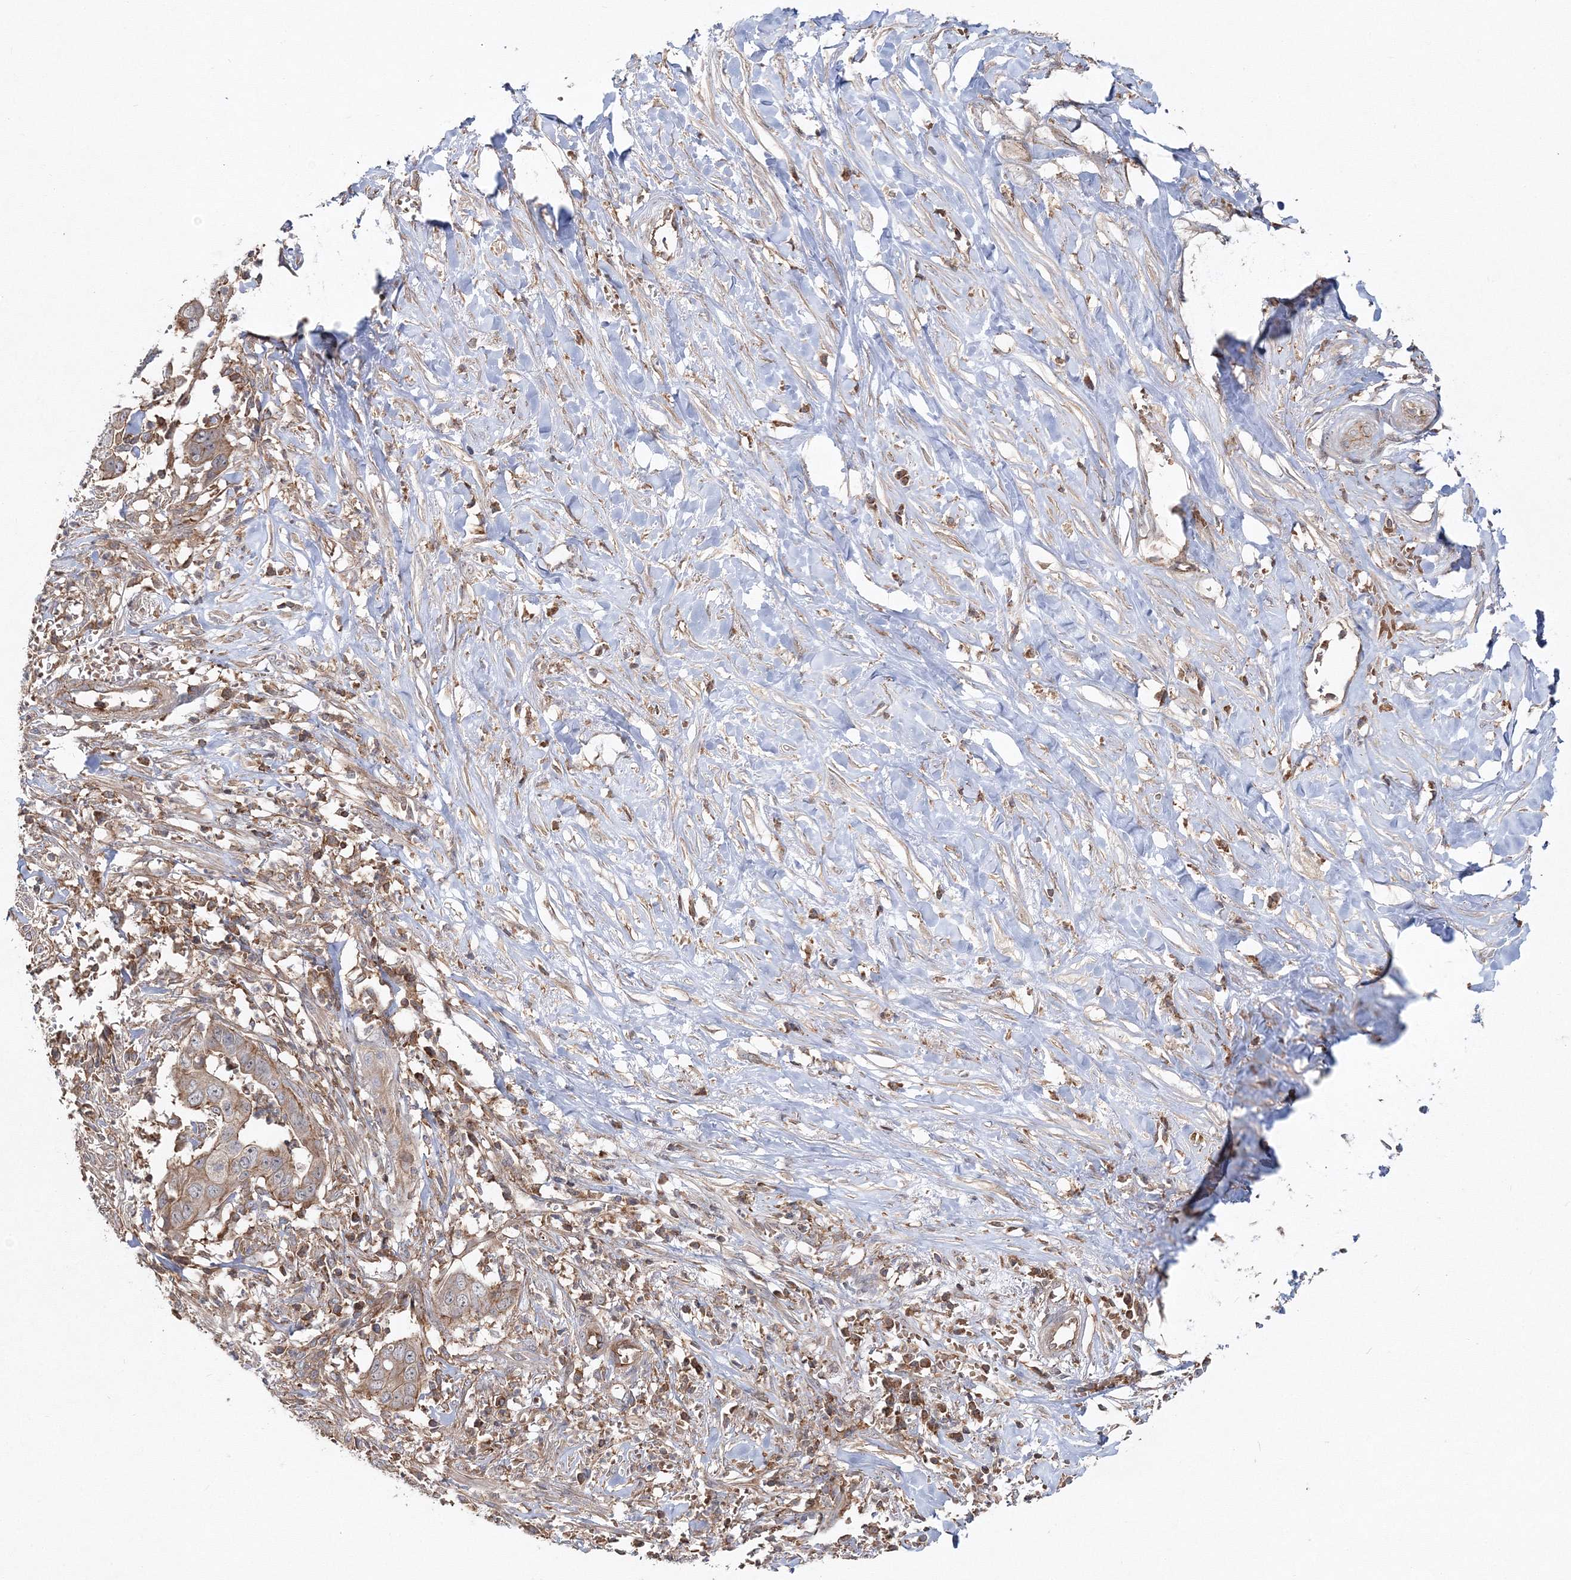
{"staining": {"intensity": "moderate", "quantity": ">75%", "location": "cytoplasmic/membranous"}, "tissue": "liver cancer", "cell_type": "Tumor cells", "image_type": "cancer", "snomed": [{"axis": "morphology", "description": "Cholangiocarcinoma"}, {"axis": "topography", "description": "Liver"}], "caption": "High-power microscopy captured an IHC photomicrograph of liver cancer, revealing moderate cytoplasmic/membranous positivity in about >75% of tumor cells.", "gene": "PCBD2", "patient": {"sex": "female", "age": 79}}